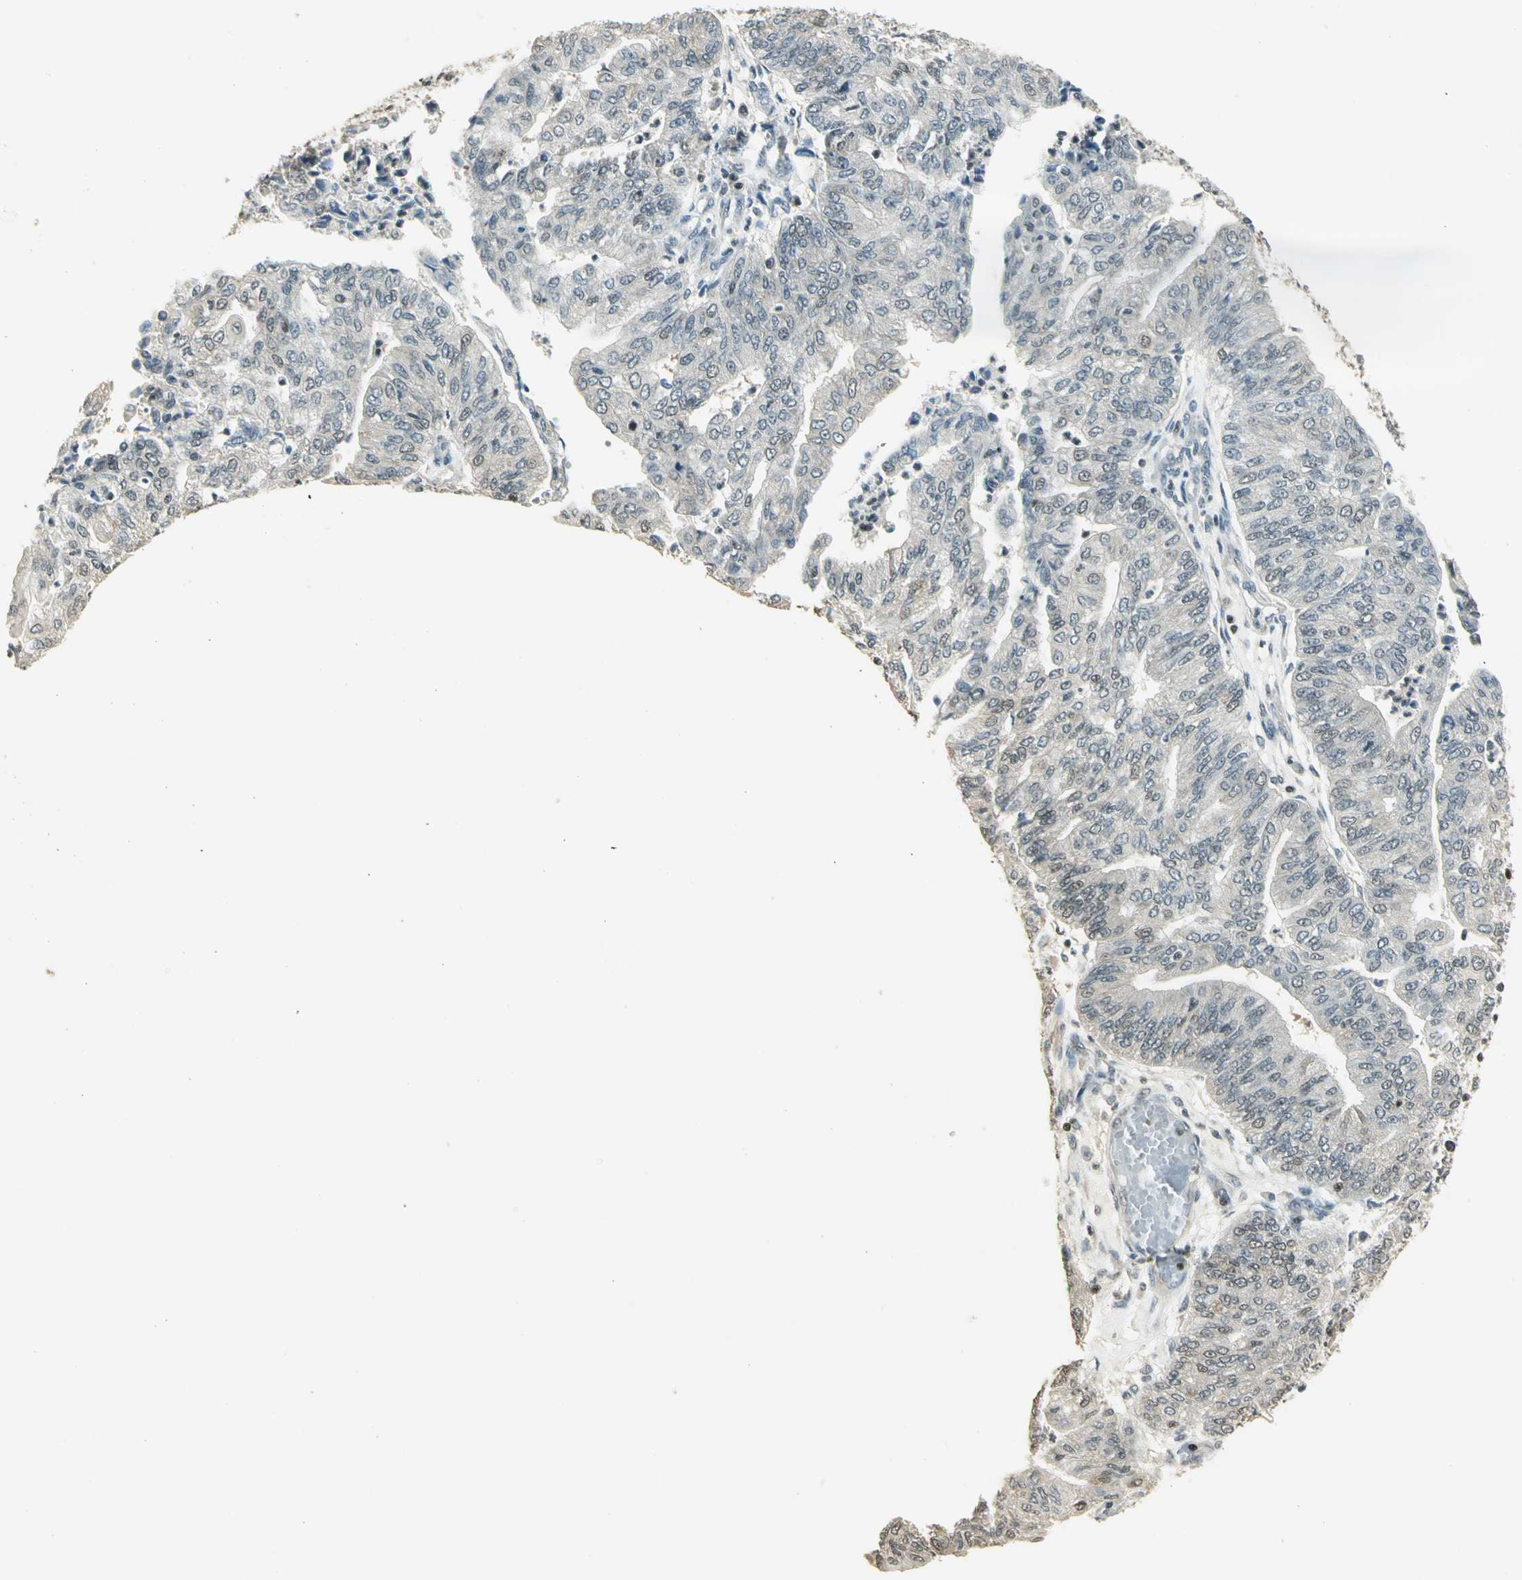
{"staining": {"intensity": "weak", "quantity": "<25%", "location": "nuclear"}, "tissue": "endometrial cancer", "cell_type": "Tumor cells", "image_type": "cancer", "snomed": [{"axis": "morphology", "description": "Adenocarcinoma, NOS"}, {"axis": "topography", "description": "Endometrium"}], "caption": "Protein analysis of adenocarcinoma (endometrial) demonstrates no significant expression in tumor cells. (DAB (3,3'-diaminobenzidine) immunohistochemistry, high magnification).", "gene": "ELF1", "patient": {"sex": "female", "age": 59}}